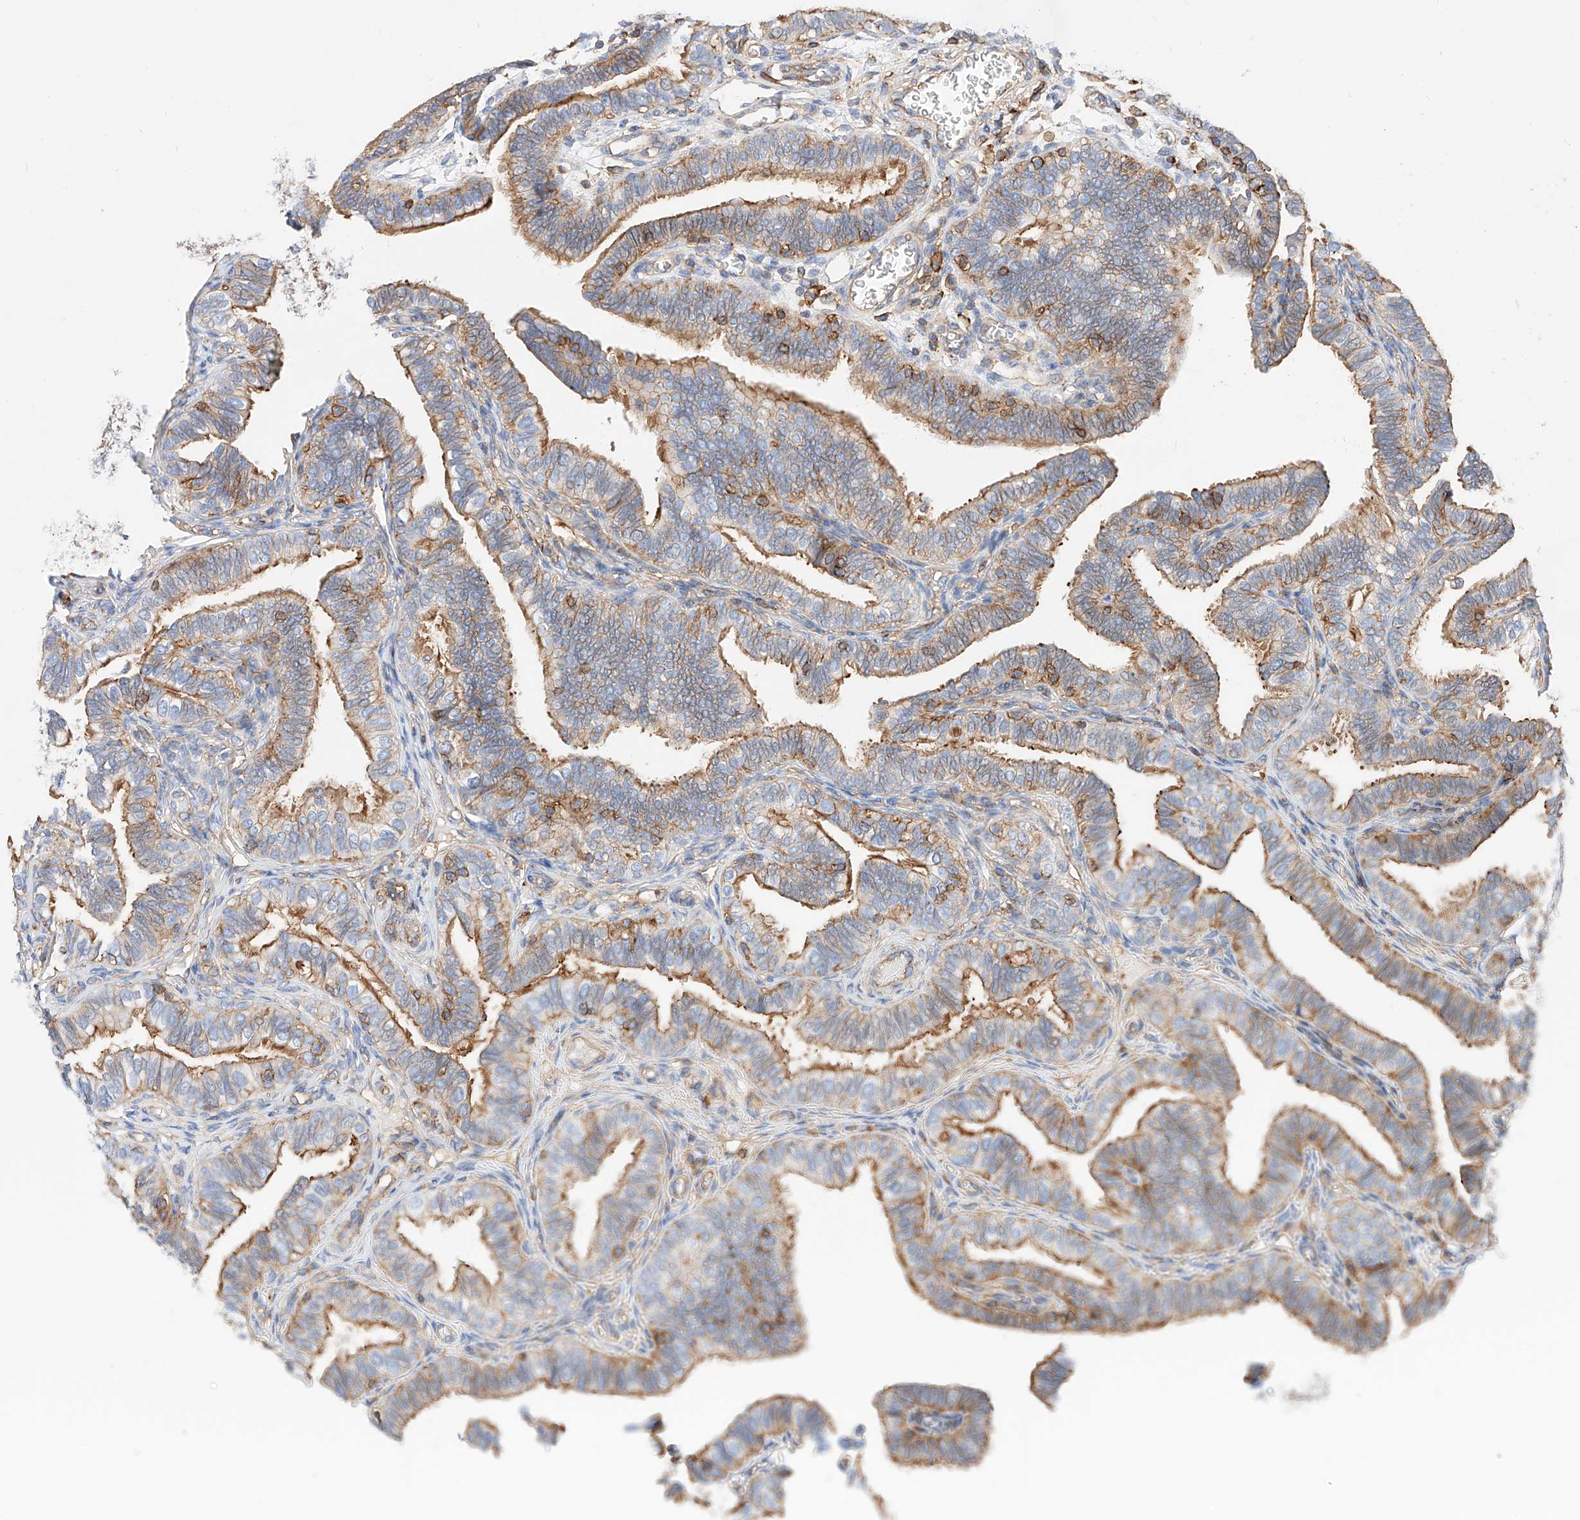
{"staining": {"intensity": "moderate", "quantity": "25%-75%", "location": "cytoplasmic/membranous"}, "tissue": "fallopian tube", "cell_type": "Glandular cells", "image_type": "normal", "snomed": [{"axis": "morphology", "description": "Normal tissue, NOS"}, {"axis": "topography", "description": "Fallopian tube"}], "caption": "Human fallopian tube stained for a protein (brown) demonstrates moderate cytoplasmic/membranous positive staining in about 25%-75% of glandular cells.", "gene": "ENSG00000259132", "patient": {"sex": "female", "age": 39}}